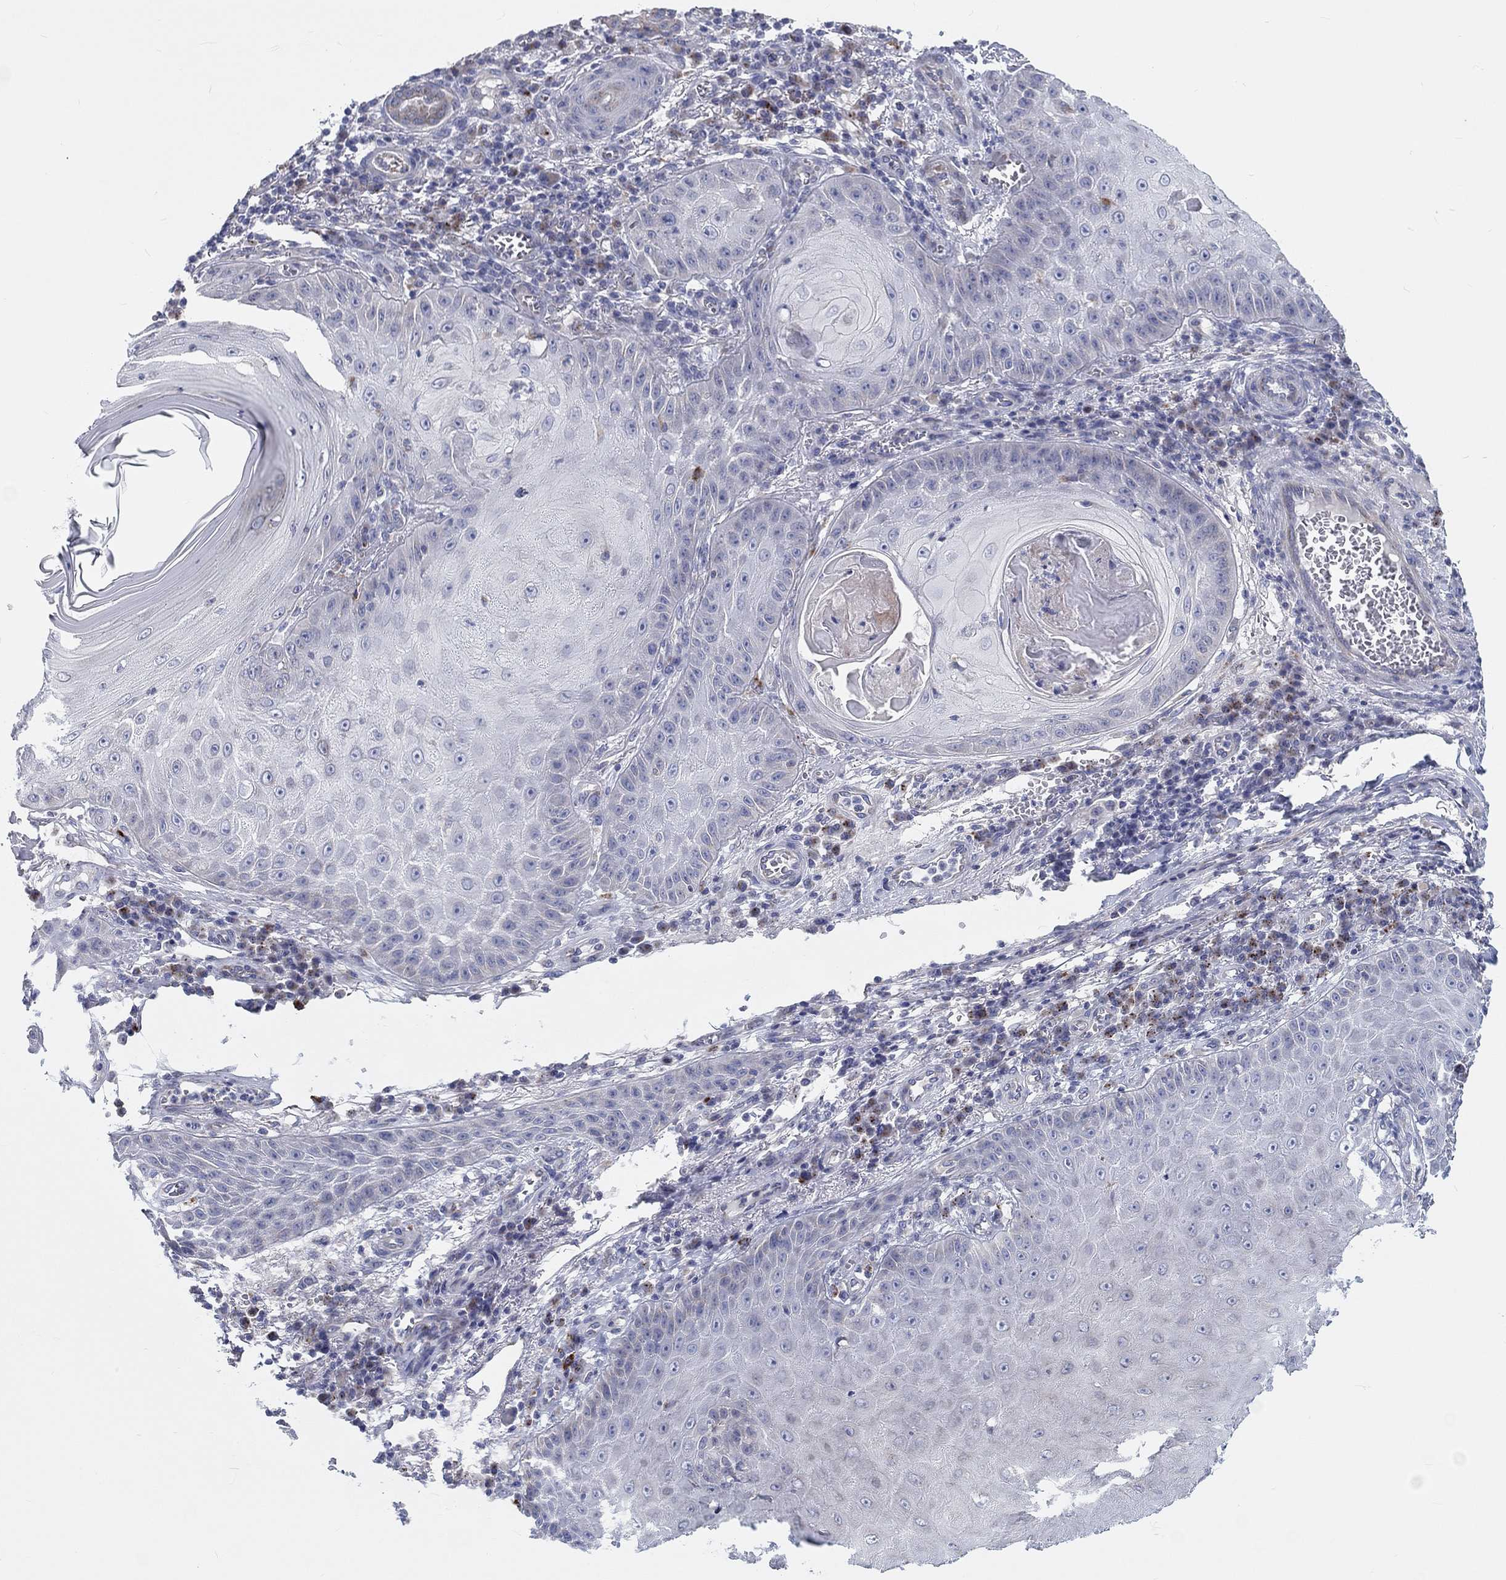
{"staining": {"intensity": "negative", "quantity": "none", "location": "none"}, "tissue": "skin cancer", "cell_type": "Tumor cells", "image_type": "cancer", "snomed": [{"axis": "morphology", "description": "Squamous cell carcinoma, NOS"}, {"axis": "topography", "description": "Skin"}], "caption": "Tumor cells are negative for brown protein staining in skin cancer.", "gene": "BCO2", "patient": {"sex": "male", "age": 70}}